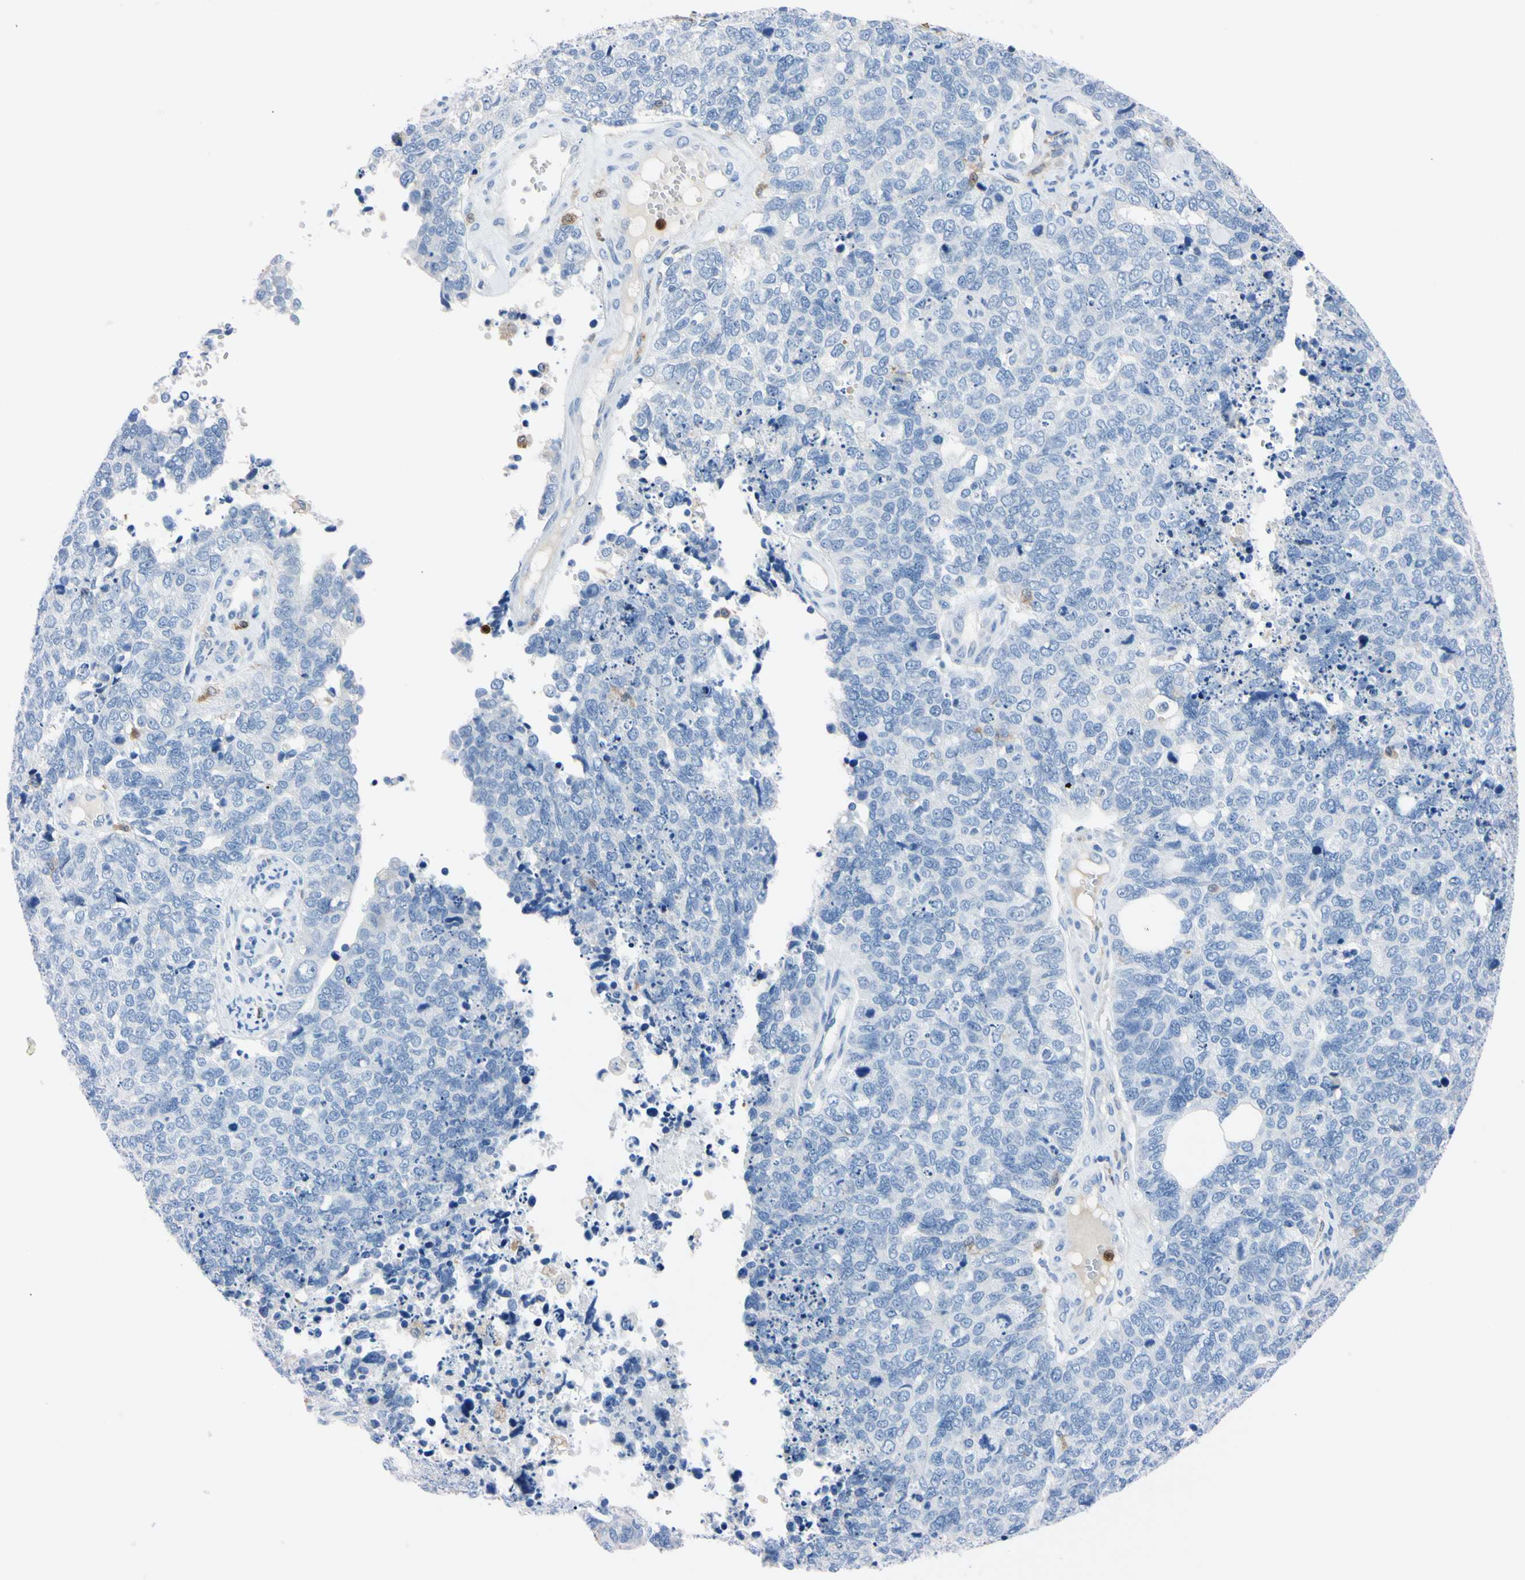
{"staining": {"intensity": "negative", "quantity": "none", "location": "none"}, "tissue": "cervical cancer", "cell_type": "Tumor cells", "image_type": "cancer", "snomed": [{"axis": "morphology", "description": "Squamous cell carcinoma, NOS"}, {"axis": "topography", "description": "Cervix"}], "caption": "Tumor cells show no significant protein staining in cervical cancer (squamous cell carcinoma). (IHC, brightfield microscopy, high magnification).", "gene": "NCF4", "patient": {"sex": "female", "age": 63}}